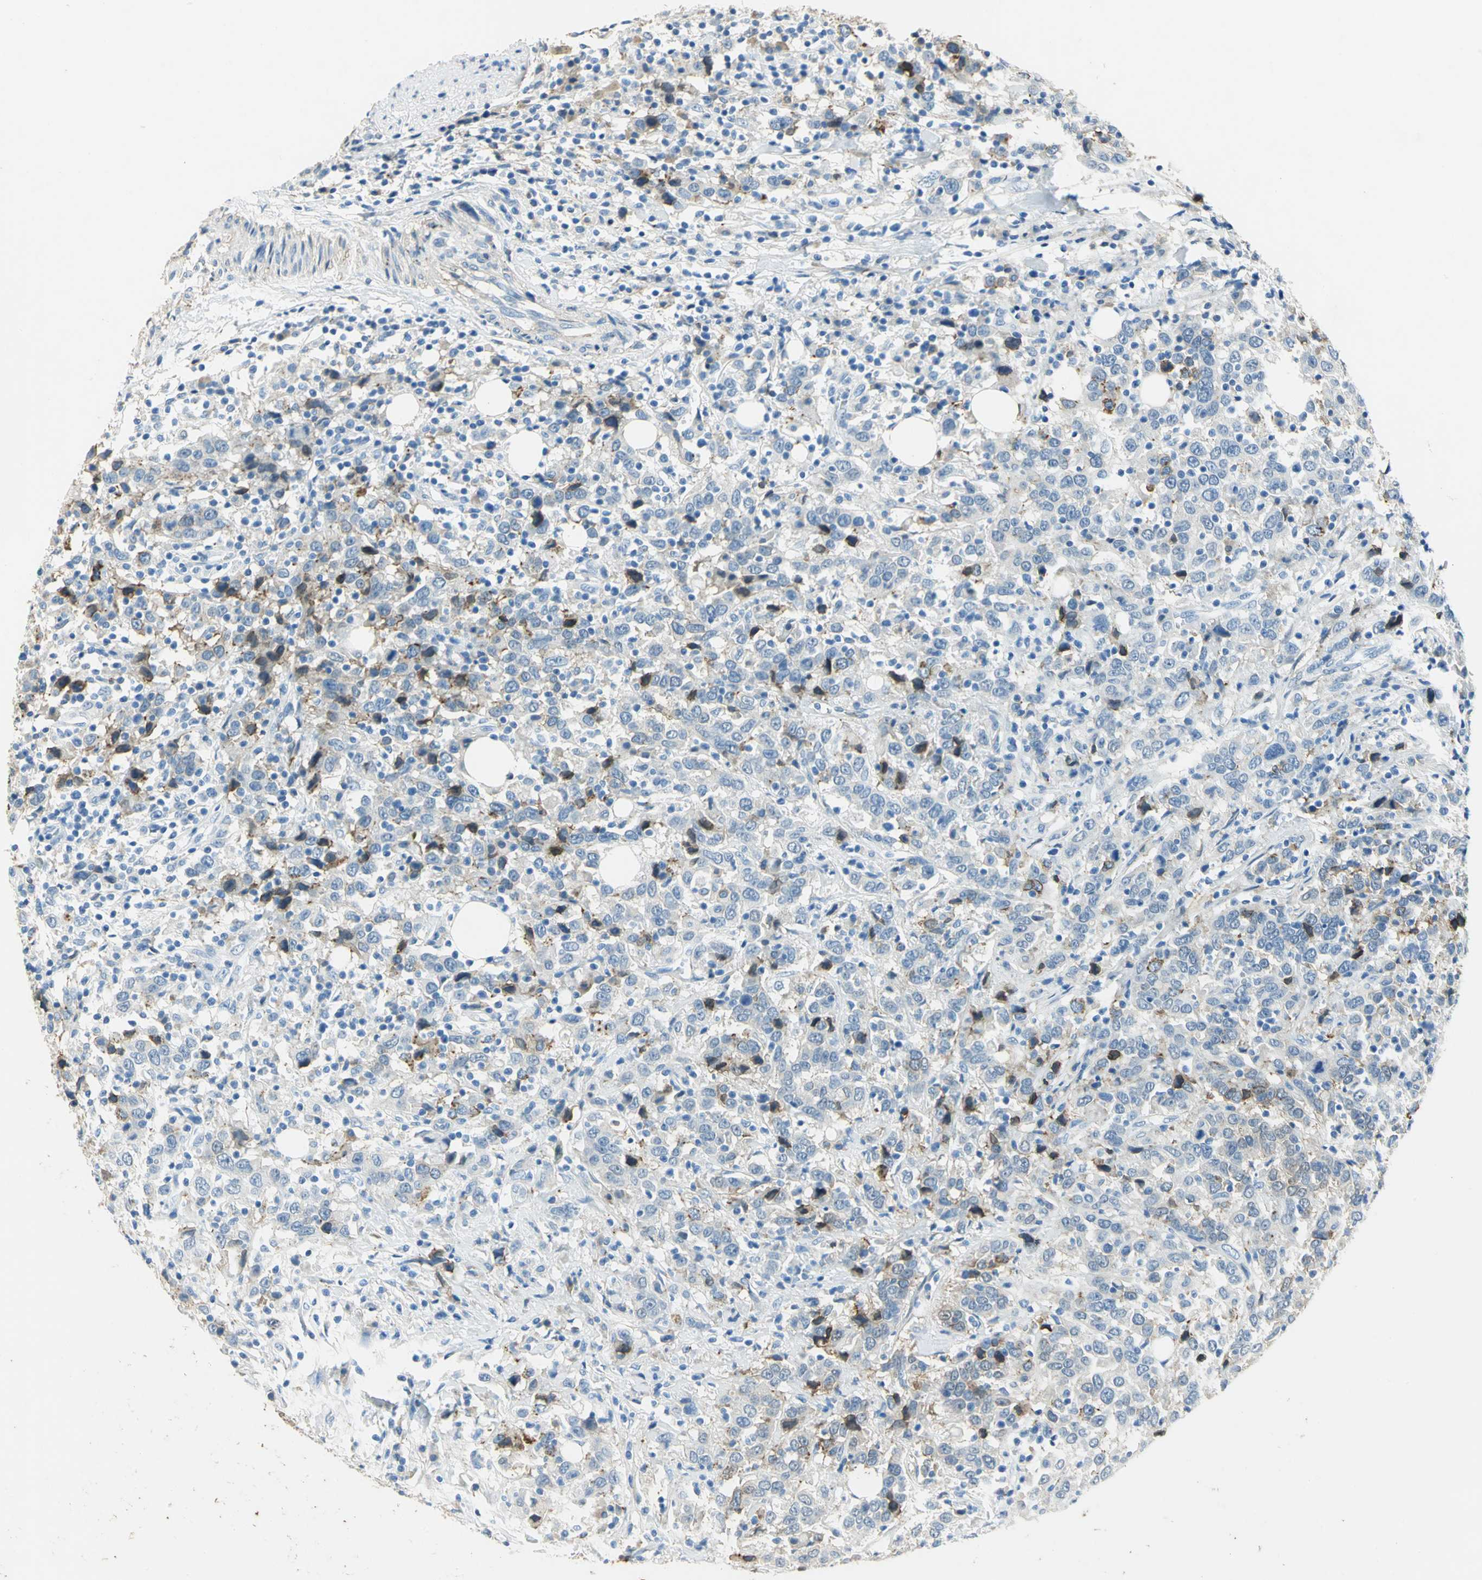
{"staining": {"intensity": "moderate", "quantity": "<25%", "location": "cytoplasmic/membranous"}, "tissue": "urothelial cancer", "cell_type": "Tumor cells", "image_type": "cancer", "snomed": [{"axis": "morphology", "description": "Urothelial carcinoma, High grade"}, {"axis": "topography", "description": "Urinary bladder"}], "caption": "Immunohistochemical staining of urothelial carcinoma (high-grade) demonstrates low levels of moderate cytoplasmic/membranous protein expression in approximately <25% of tumor cells. Nuclei are stained in blue.", "gene": "ANXA4", "patient": {"sex": "male", "age": 61}}